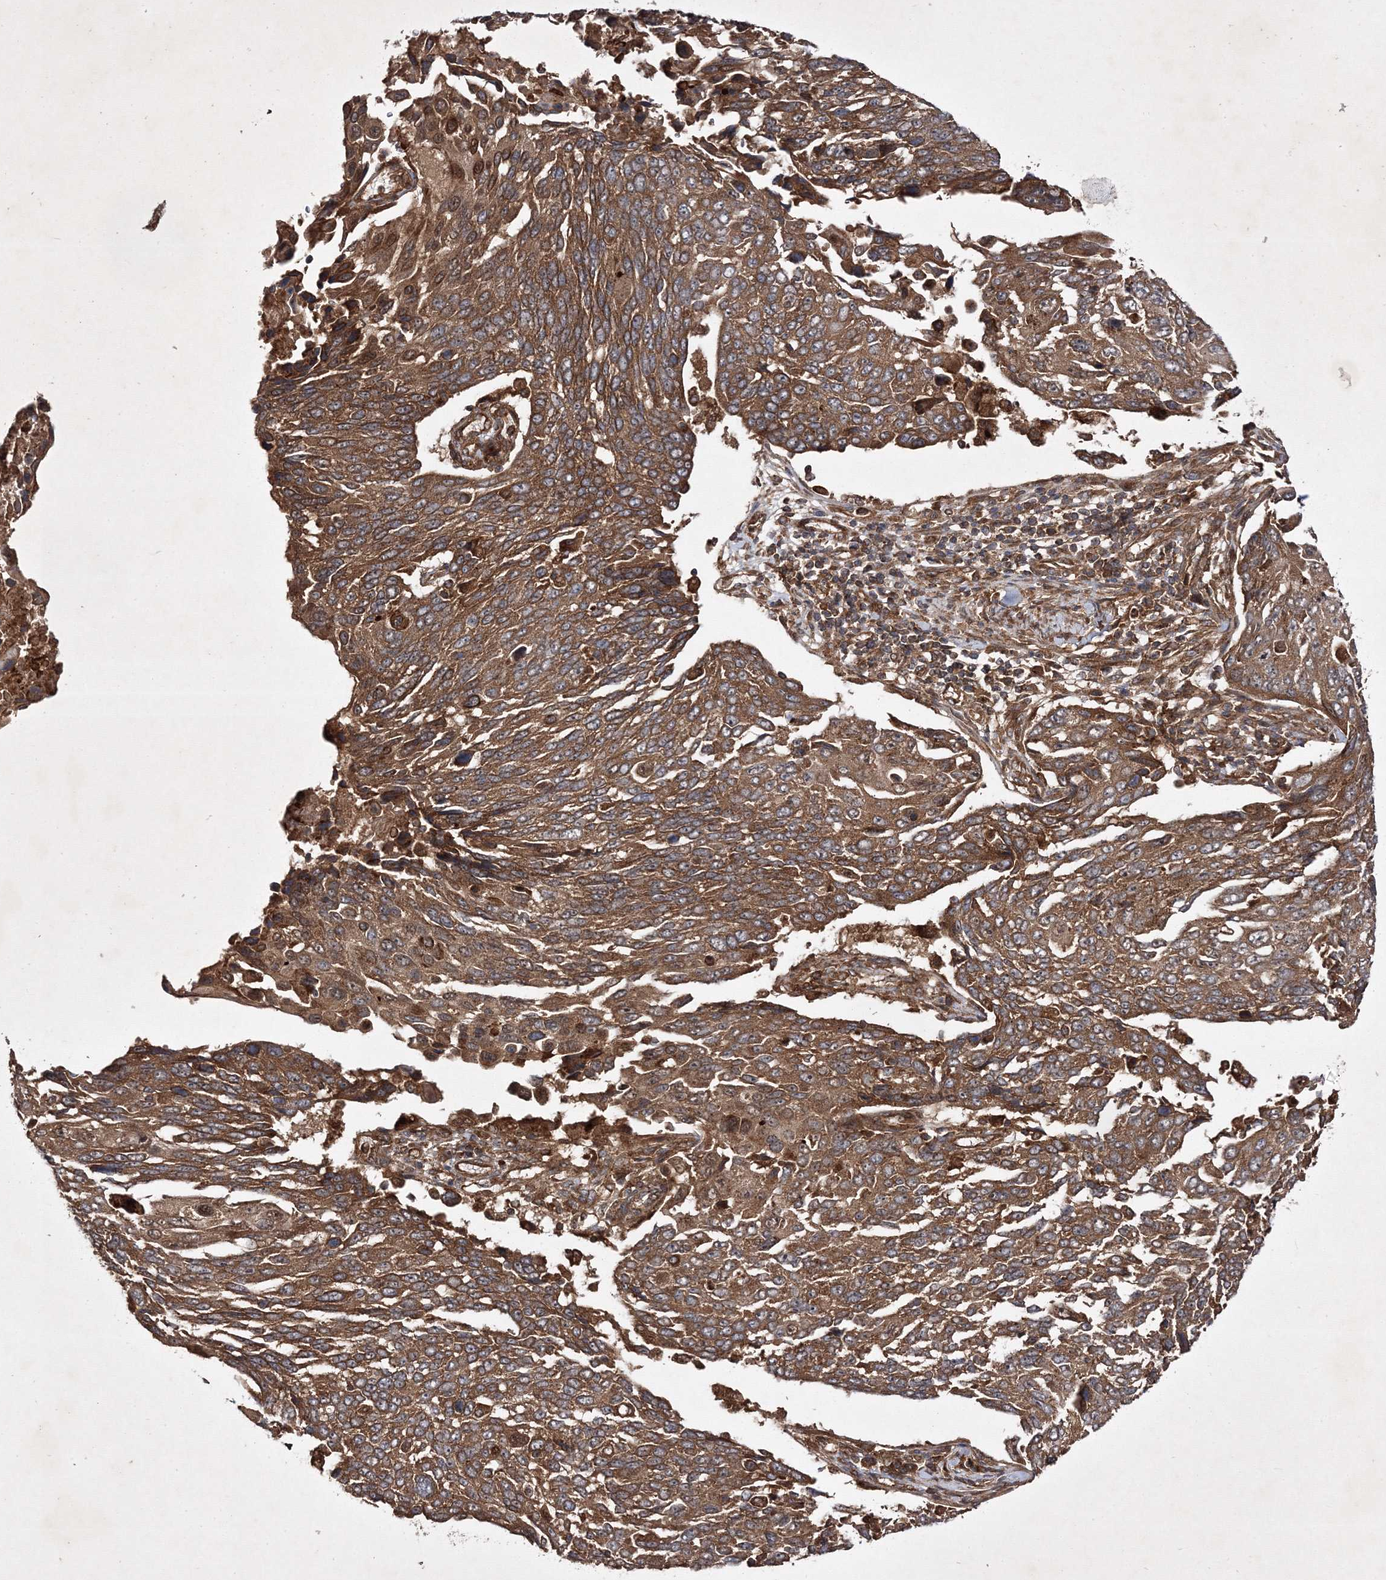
{"staining": {"intensity": "moderate", "quantity": ">75%", "location": "cytoplasmic/membranous"}, "tissue": "lung cancer", "cell_type": "Tumor cells", "image_type": "cancer", "snomed": [{"axis": "morphology", "description": "Squamous cell carcinoma, NOS"}, {"axis": "topography", "description": "Lung"}], "caption": "Protein analysis of lung cancer tissue demonstrates moderate cytoplasmic/membranous staining in about >75% of tumor cells.", "gene": "DNAJC13", "patient": {"sex": "male", "age": 66}}